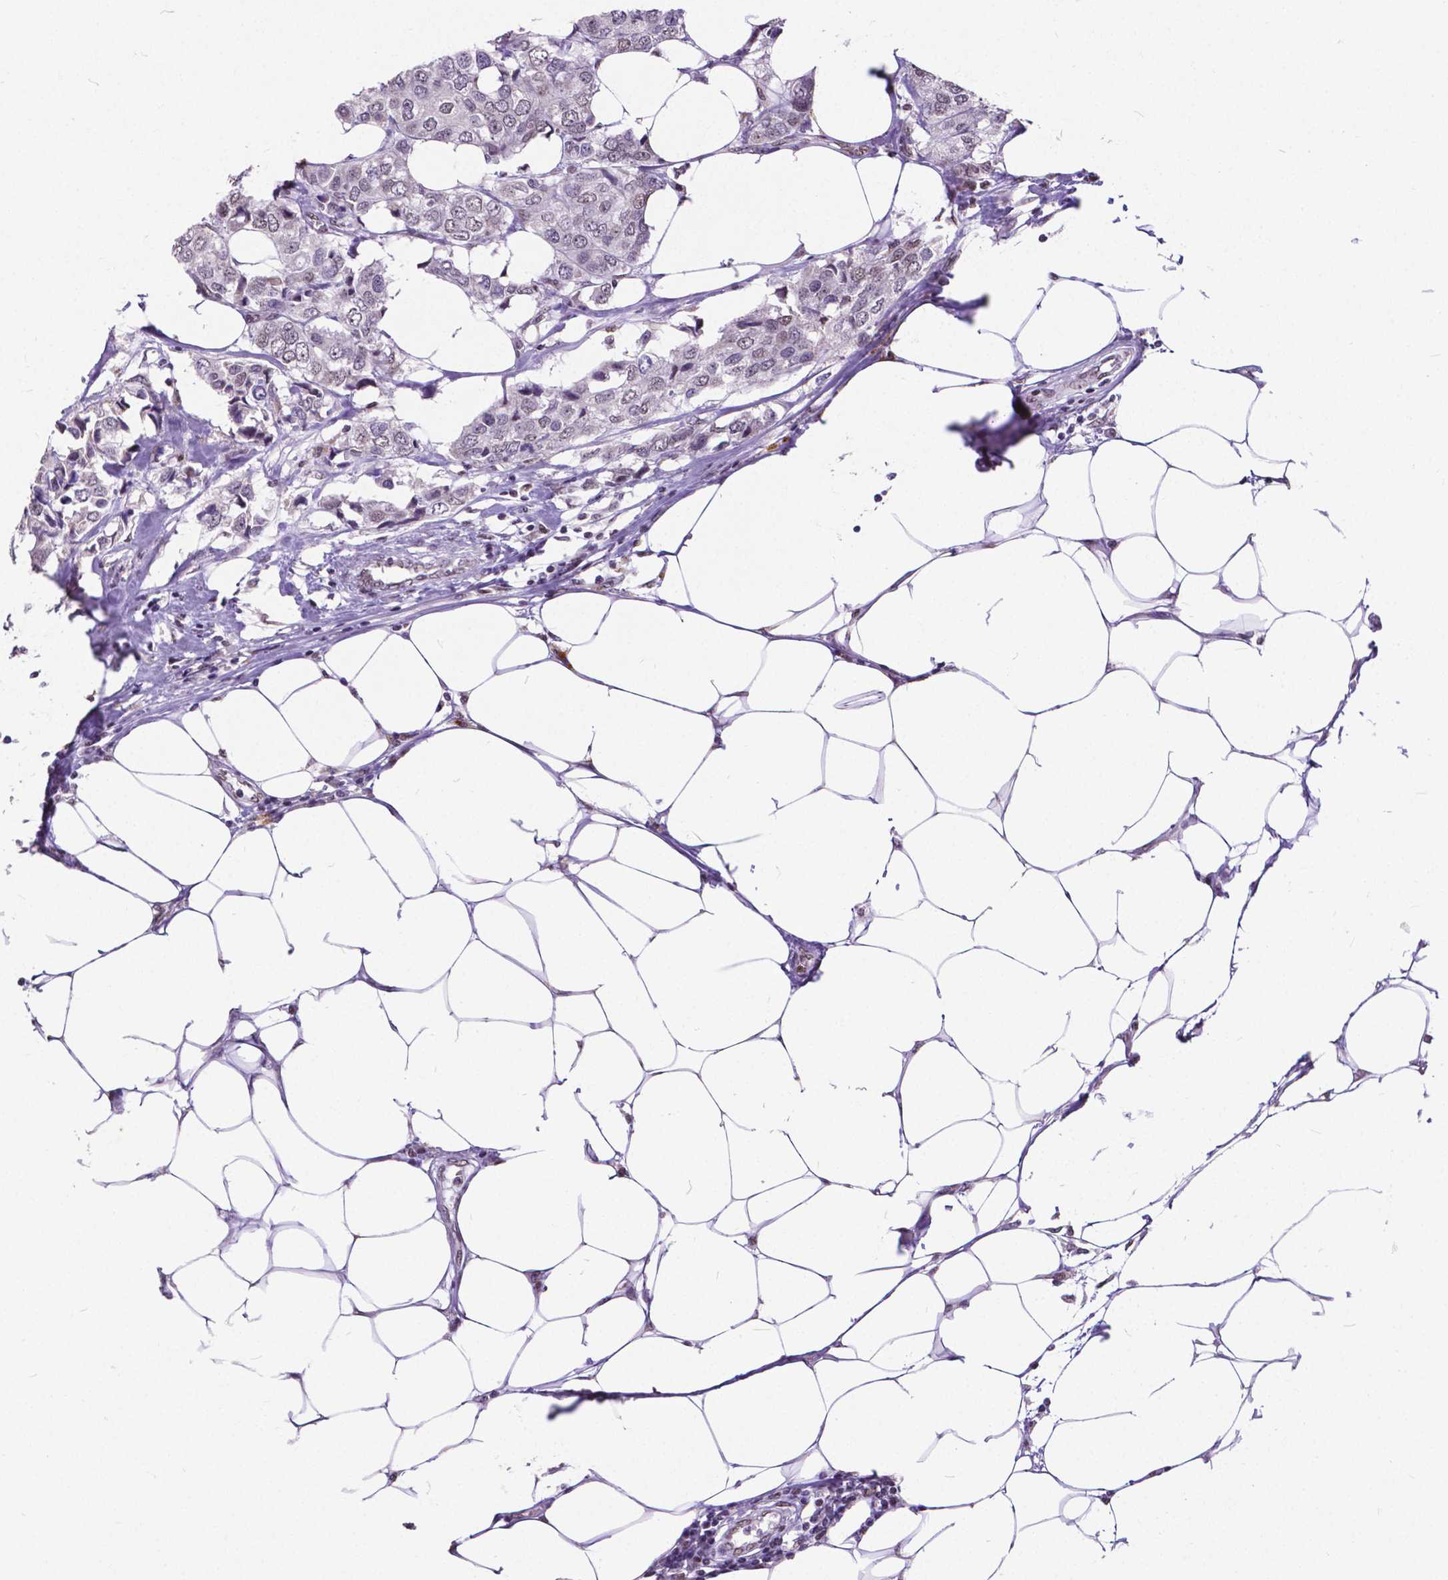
{"staining": {"intensity": "negative", "quantity": "none", "location": "none"}, "tissue": "breast cancer", "cell_type": "Tumor cells", "image_type": "cancer", "snomed": [{"axis": "morphology", "description": "Duct carcinoma"}, {"axis": "topography", "description": "Breast"}], "caption": "A high-resolution histopathology image shows immunohistochemistry (IHC) staining of breast infiltrating ductal carcinoma, which demonstrates no significant staining in tumor cells.", "gene": "ATRX", "patient": {"sex": "female", "age": 80}}